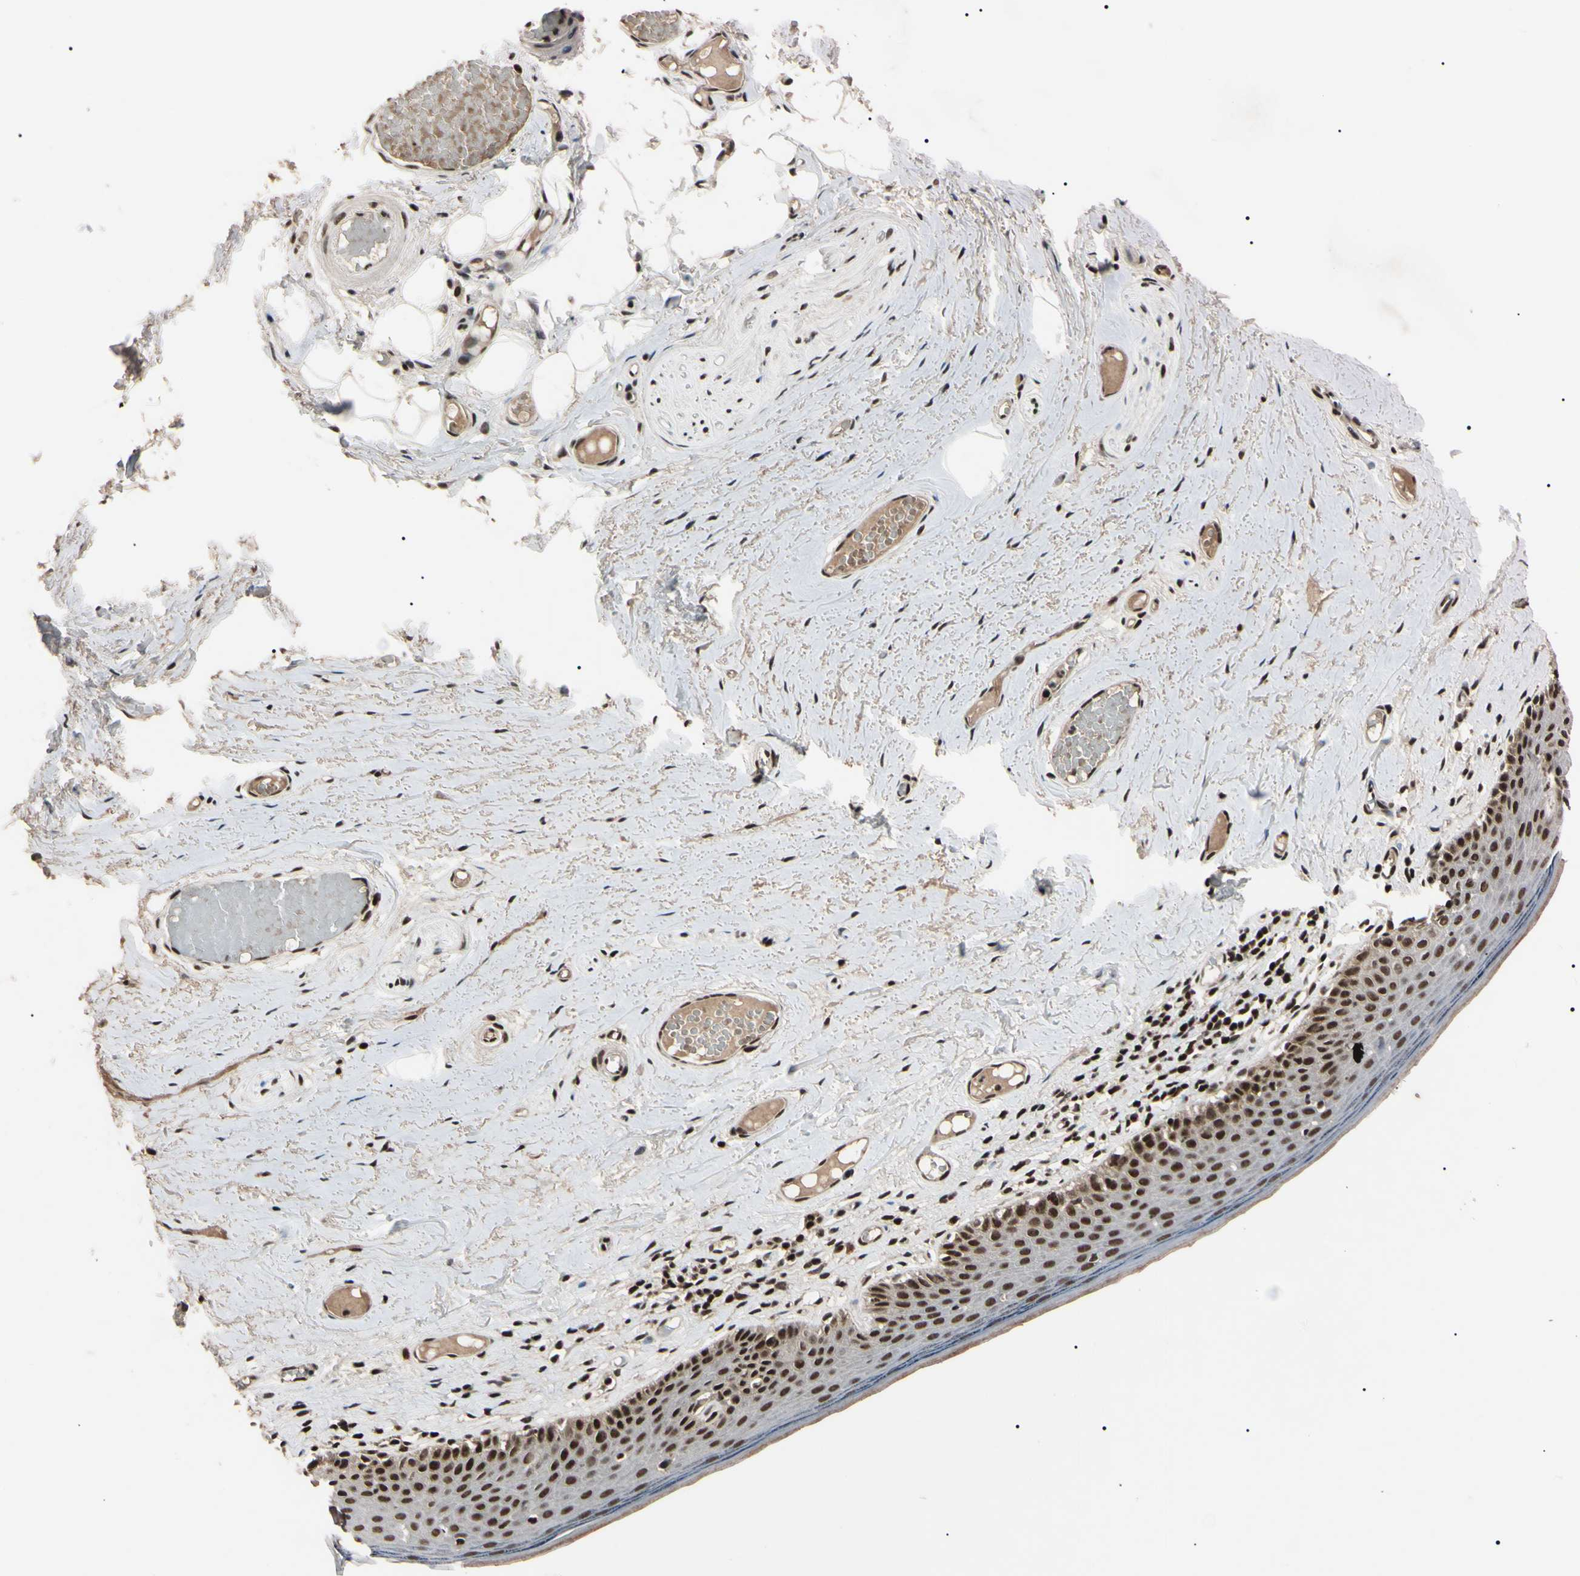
{"staining": {"intensity": "moderate", "quantity": ">75%", "location": "nuclear"}, "tissue": "skin", "cell_type": "Epidermal cells", "image_type": "normal", "snomed": [{"axis": "morphology", "description": "Normal tissue, NOS"}, {"axis": "topography", "description": "Vulva"}], "caption": "Epidermal cells display moderate nuclear staining in approximately >75% of cells in benign skin.", "gene": "YY1", "patient": {"sex": "female", "age": 54}}